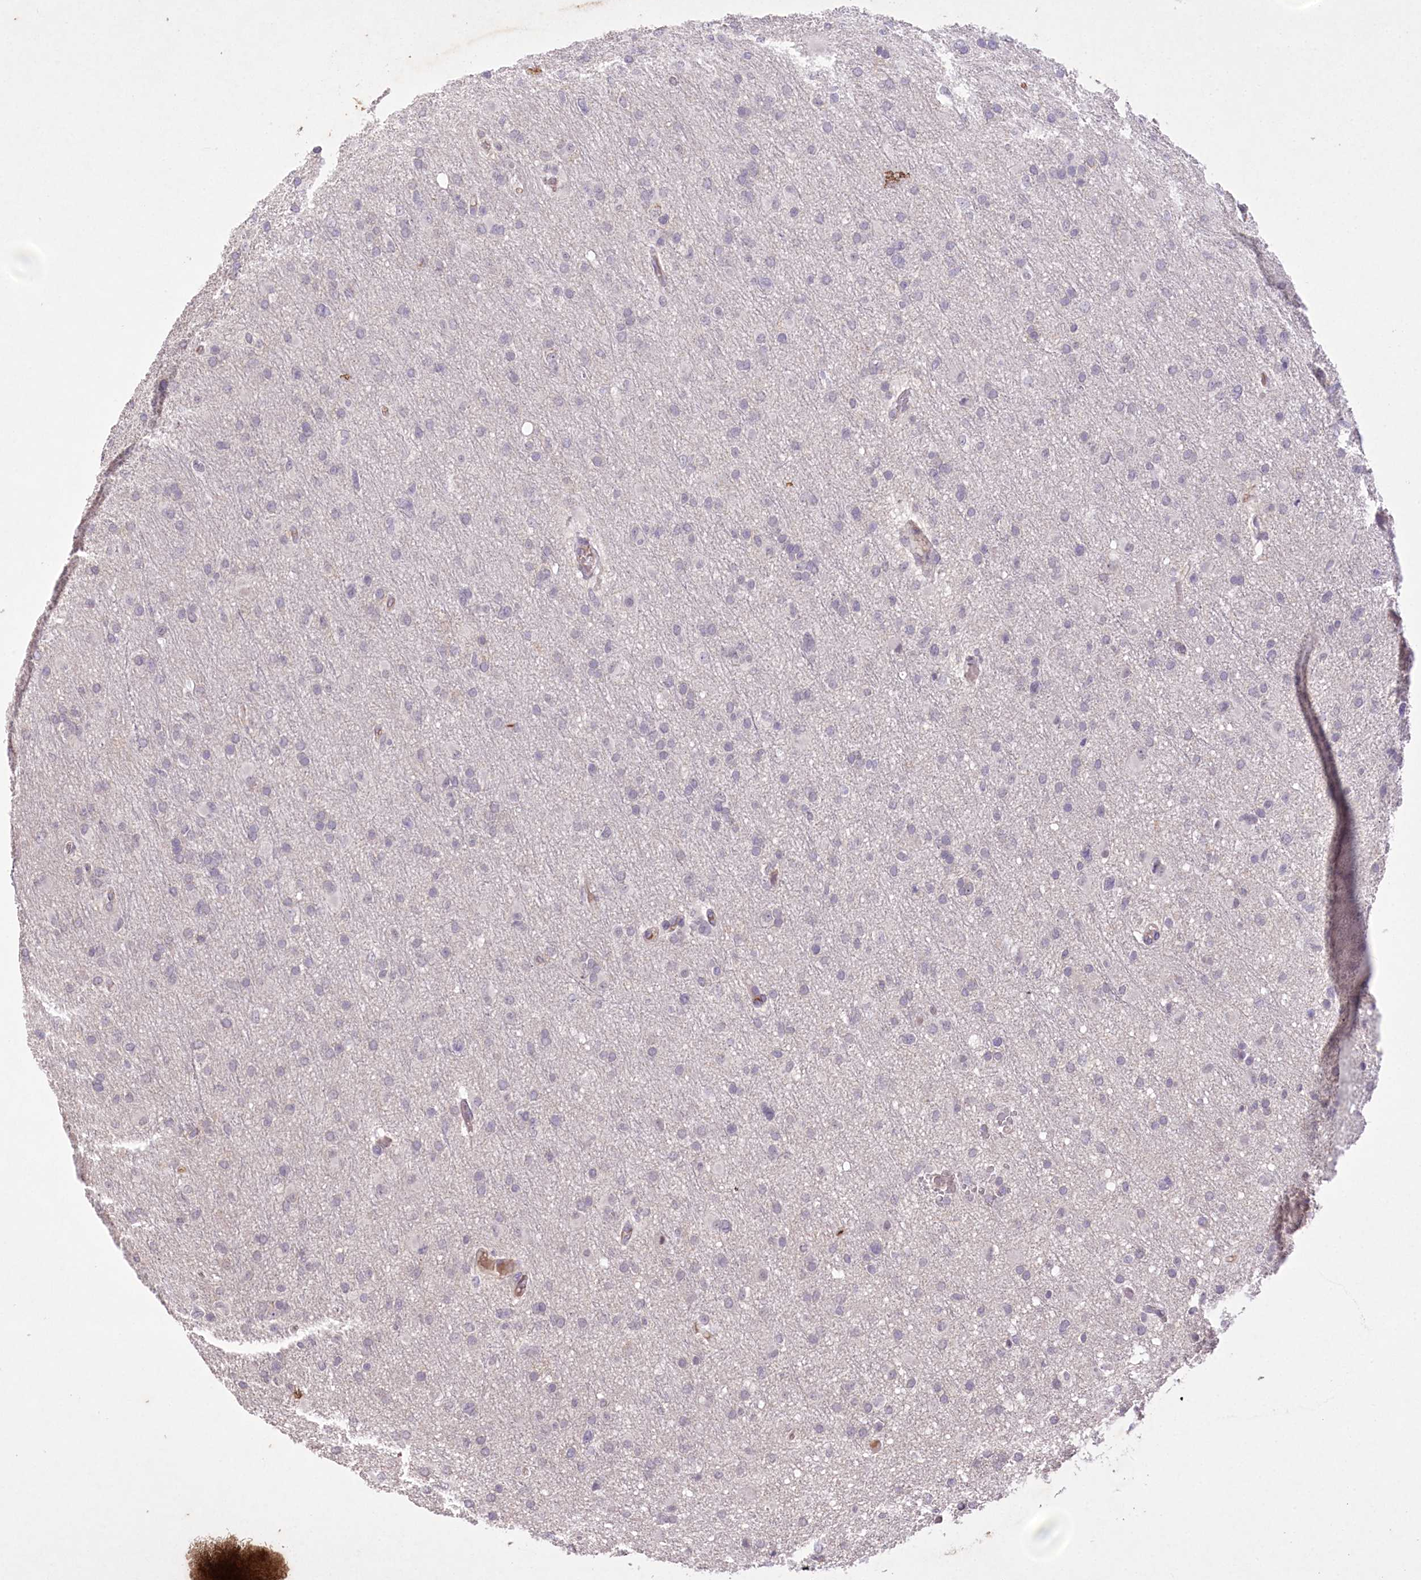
{"staining": {"intensity": "negative", "quantity": "none", "location": "none"}, "tissue": "glioma", "cell_type": "Tumor cells", "image_type": "cancer", "snomed": [{"axis": "morphology", "description": "Glioma, malignant, High grade"}, {"axis": "topography", "description": "Cerebral cortex"}], "caption": "Tumor cells show no significant protein expression in malignant high-grade glioma.", "gene": "ENPP1", "patient": {"sex": "female", "age": 36}}